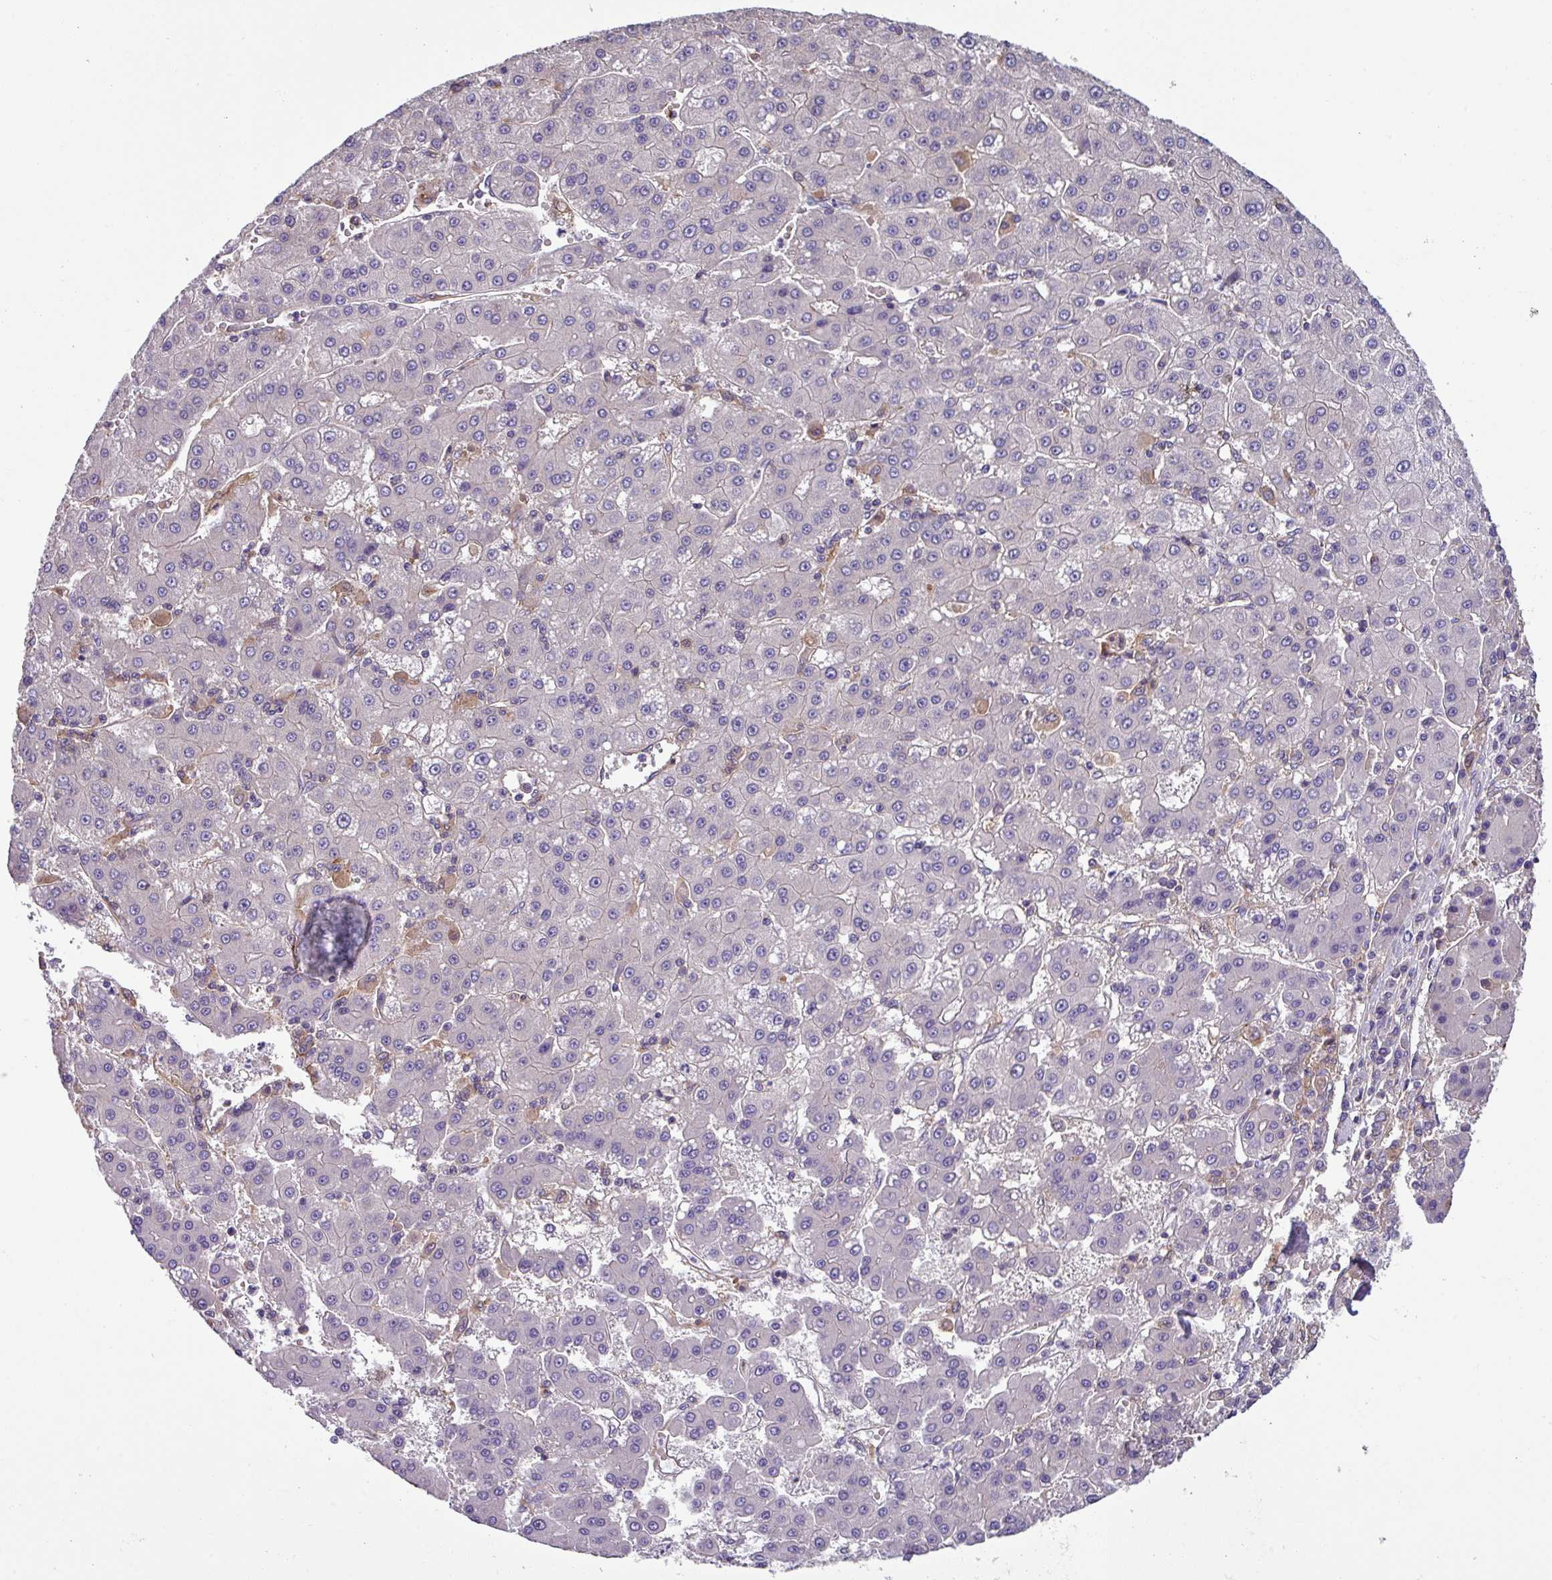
{"staining": {"intensity": "negative", "quantity": "none", "location": "none"}, "tissue": "liver cancer", "cell_type": "Tumor cells", "image_type": "cancer", "snomed": [{"axis": "morphology", "description": "Carcinoma, Hepatocellular, NOS"}, {"axis": "topography", "description": "Liver"}], "caption": "A photomicrograph of liver hepatocellular carcinoma stained for a protein reveals no brown staining in tumor cells.", "gene": "SLC23A2", "patient": {"sex": "male", "age": 76}}